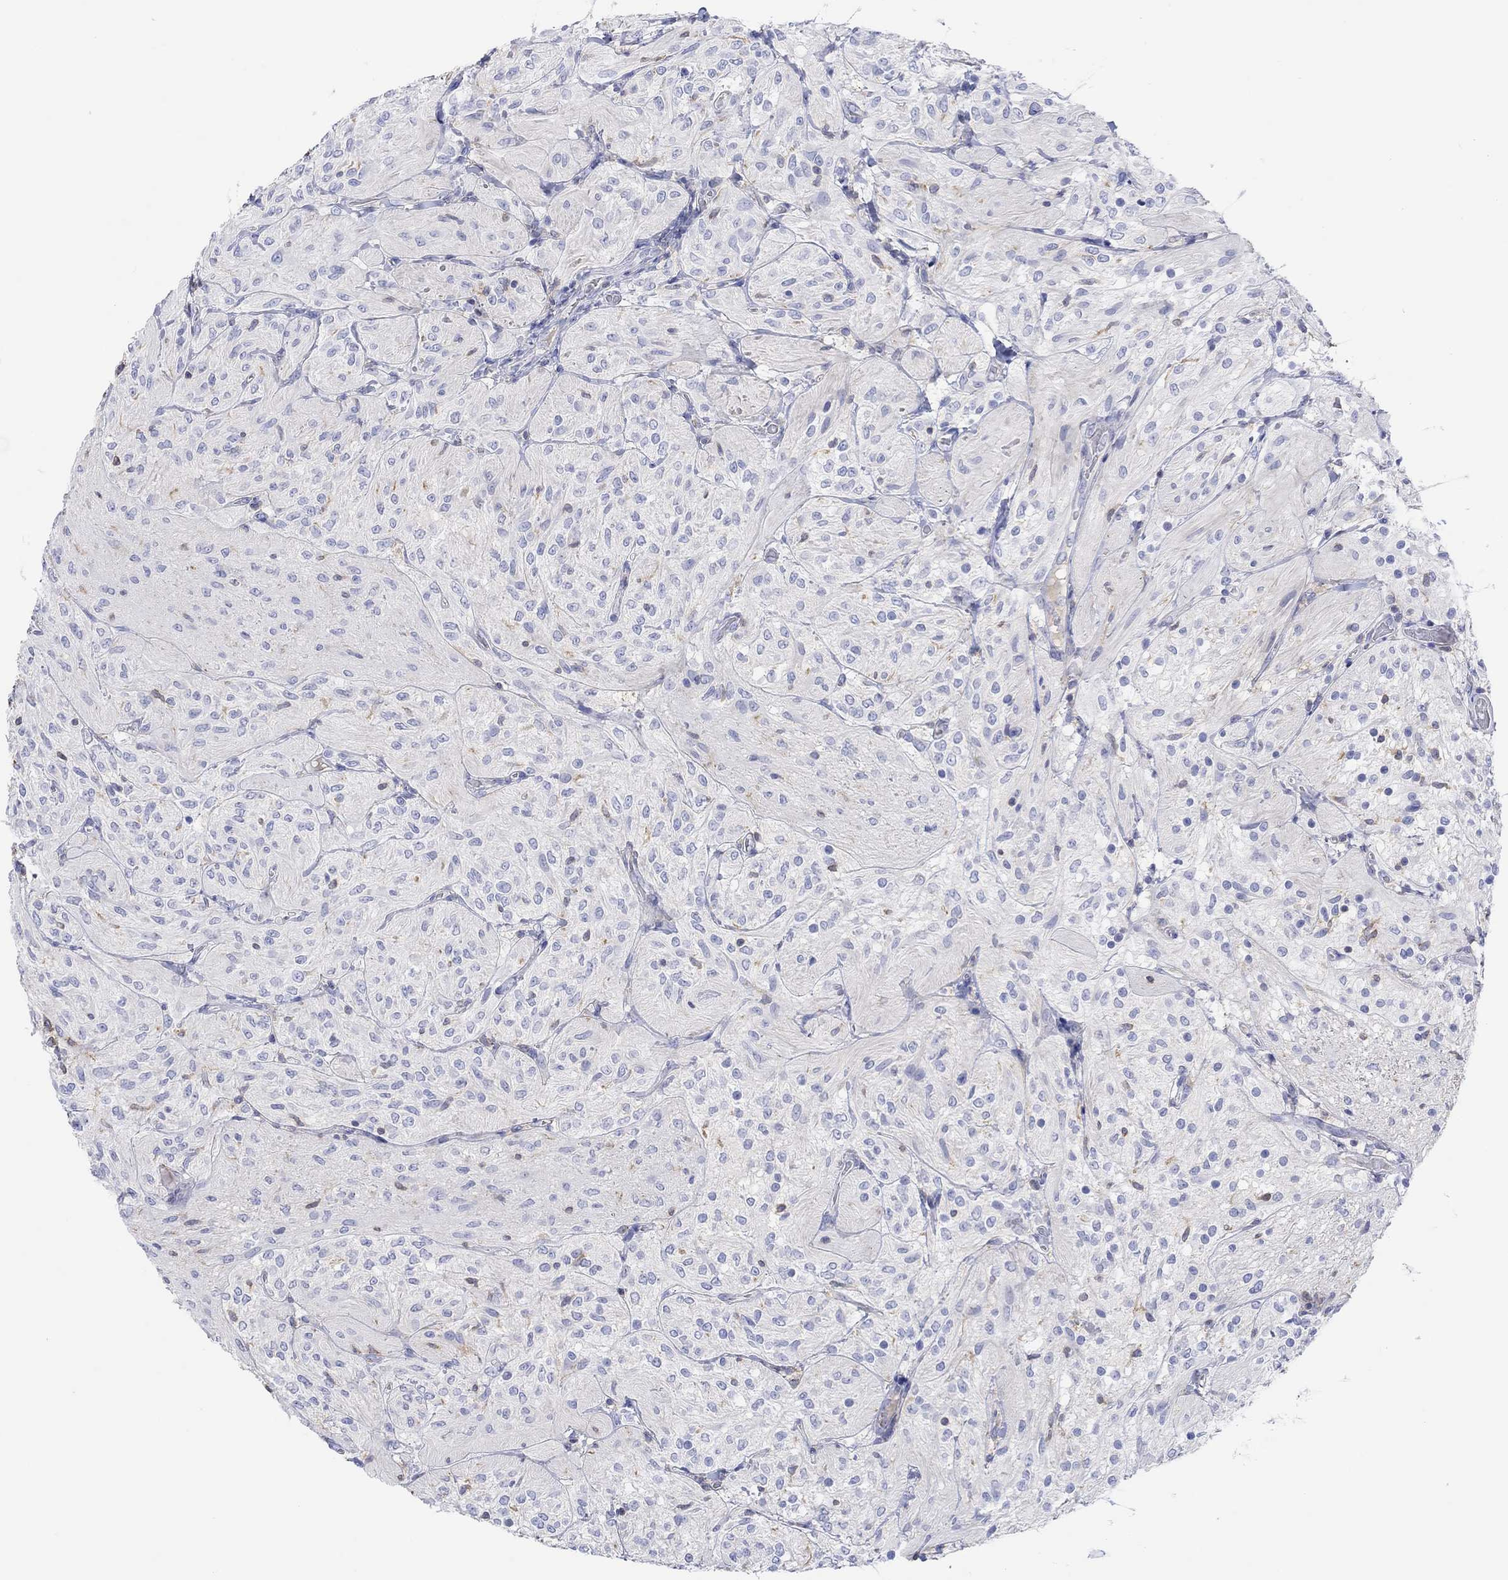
{"staining": {"intensity": "negative", "quantity": "none", "location": "none"}, "tissue": "glioma", "cell_type": "Tumor cells", "image_type": "cancer", "snomed": [{"axis": "morphology", "description": "Glioma, malignant, Low grade"}, {"axis": "topography", "description": "Brain"}], "caption": "Tumor cells are negative for protein expression in human malignant glioma (low-grade). Brightfield microscopy of immunohistochemistry stained with DAB (brown) and hematoxylin (blue), captured at high magnification.", "gene": "GCM1", "patient": {"sex": "male", "age": 3}}